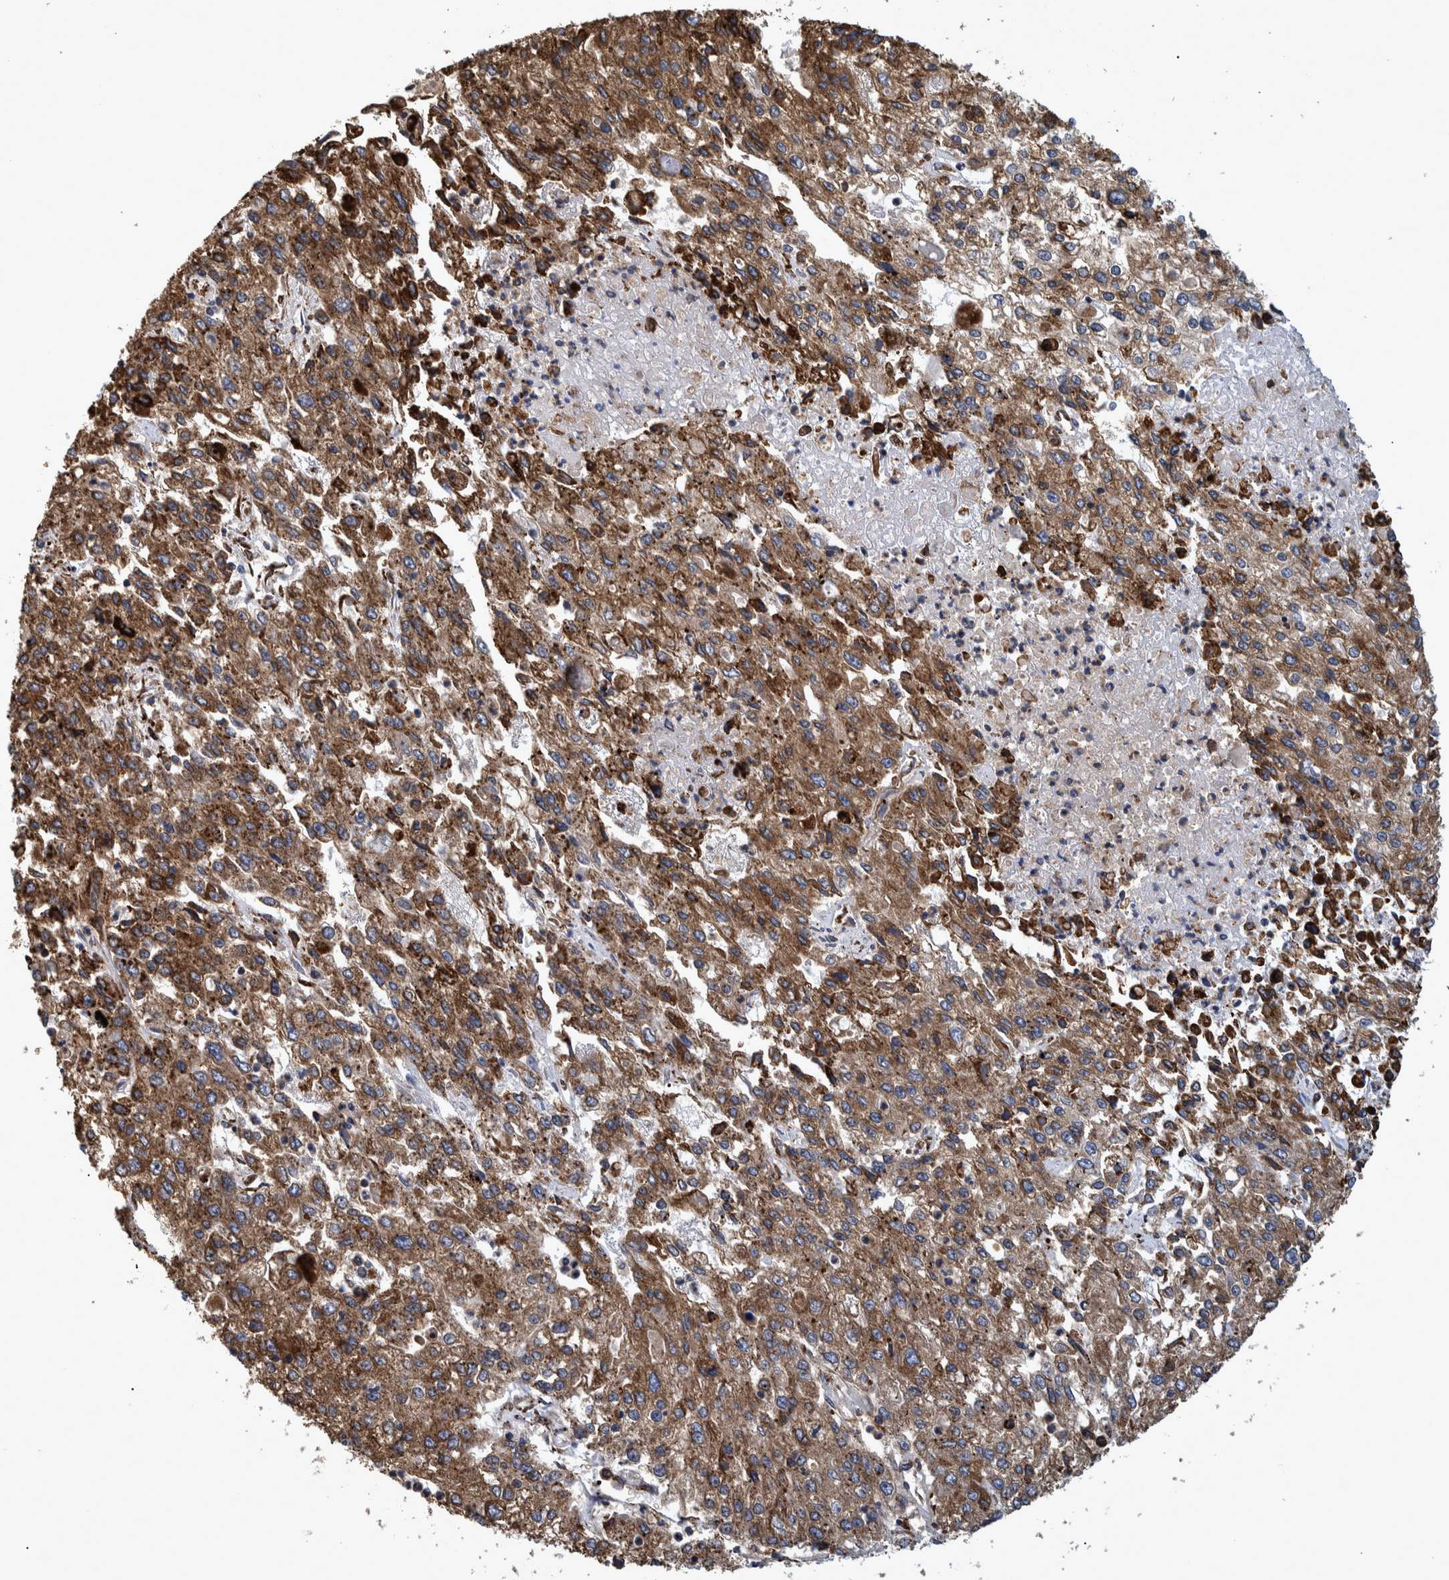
{"staining": {"intensity": "moderate", "quantity": ">75%", "location": "cytoplasmic/membranous"}, "tissue": "endometrial cancer", "cell_type": "Tumor cells", "image_type": "cancer", "snomed": [{"axis": "morphology", "description": "Adenocarcinoma, NOS"}, {"axis": "topography", "description": "Endometrium"}], "caption": "Human adenocarcinoma (endometrial) stained with a protein marker displays moderate staining in tumor cells.", "gene": "SPAG5", "patient": {"sex": "female", "age": 49}}